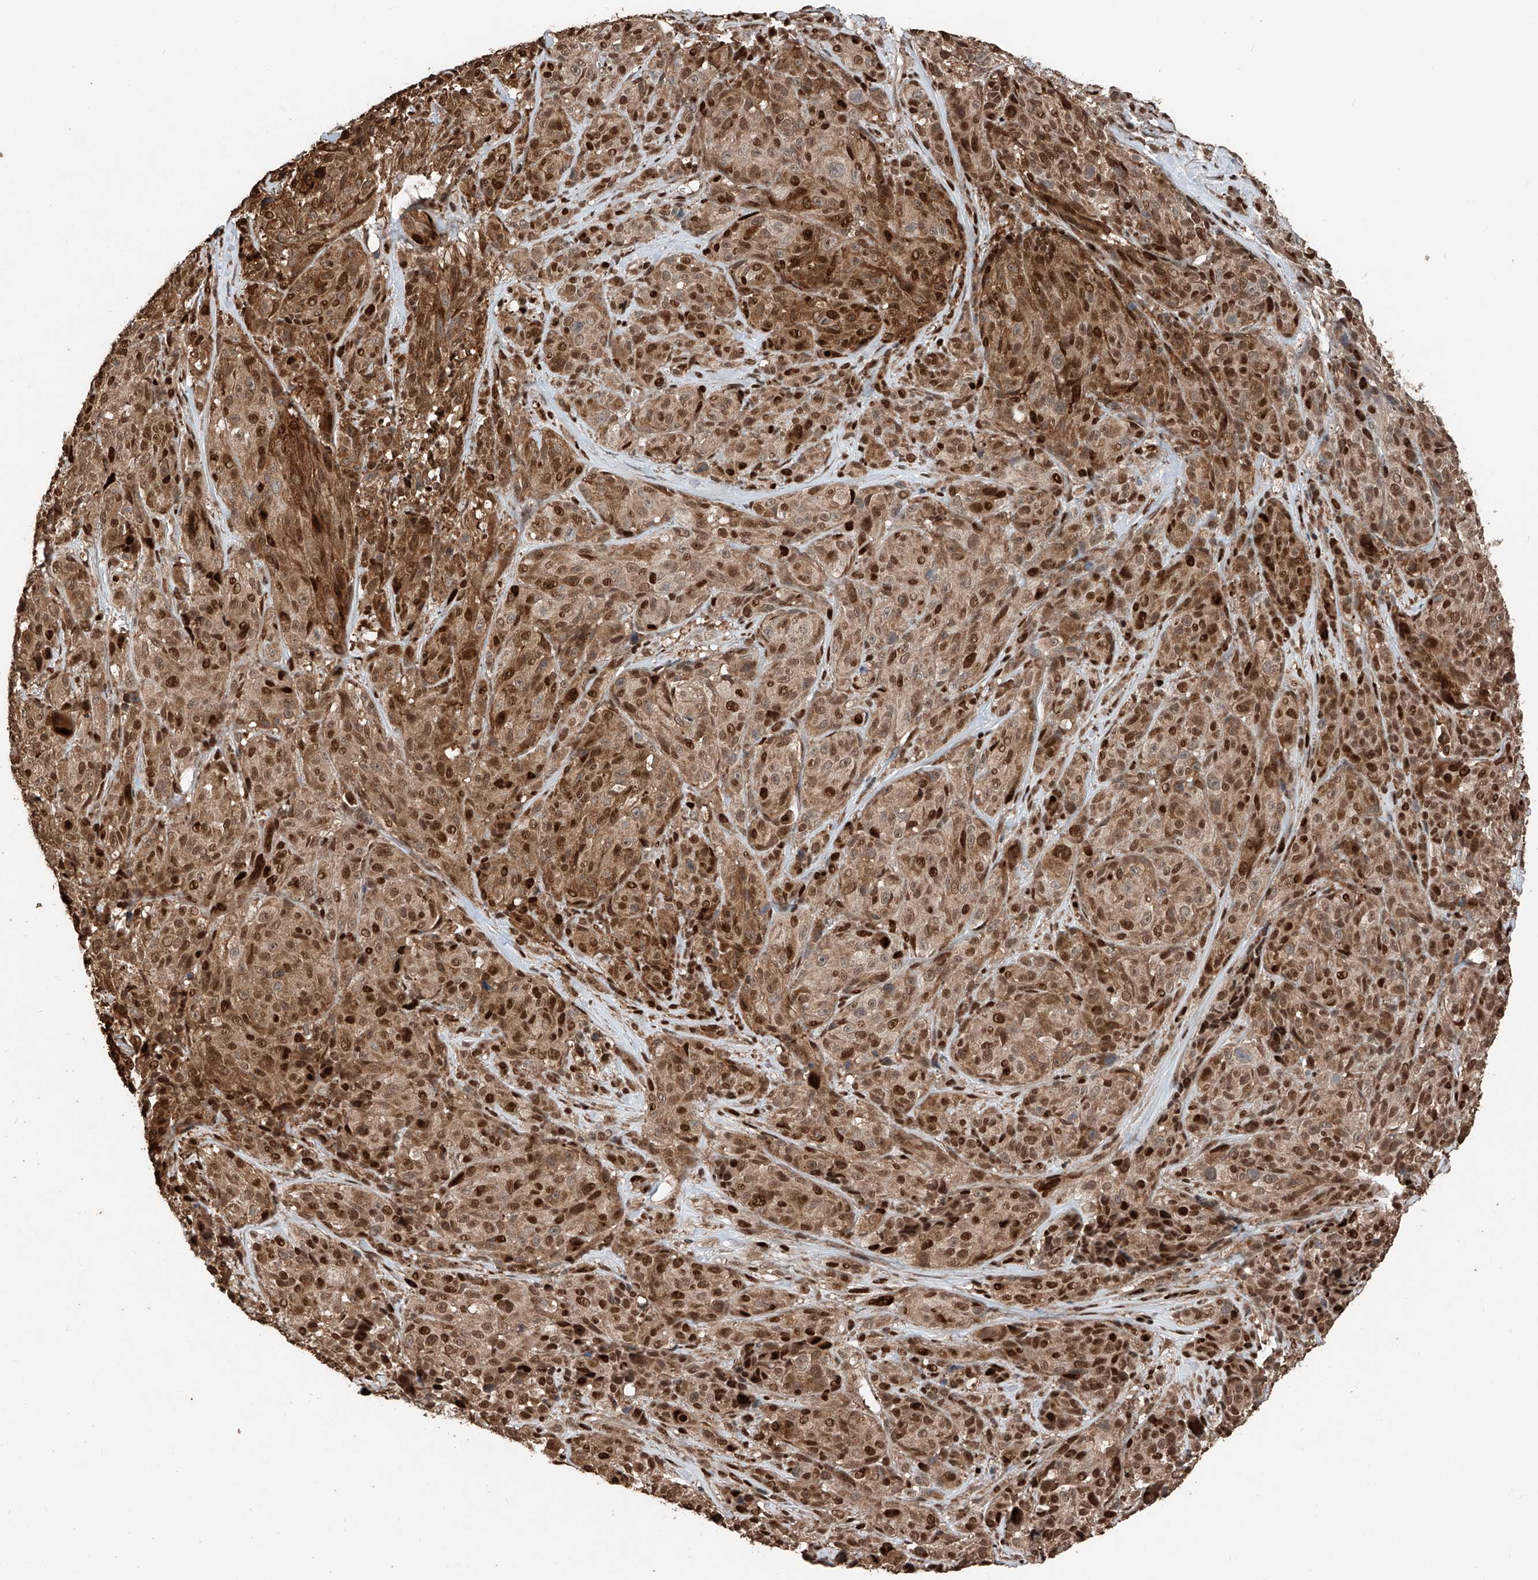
{"staining": {"intensity": "moderate", "quantity": ">75%", "location": "cytoplasmic/membranous,nuclear"}, "tissue": "melanoma", "cell_type": "Tumor cells", "image_type": "cancer", "snomed": [{"axis": "morphology", "description": "Malignant melanoma, NOS"}, {"axis": "topography", "description": "Skin"}], "caption": "Protein staining of melanoma tissue exhibits moderate cytoplasmic/membranous and nuclear expression in approximately >75% of tumor cells.", "gene": "RMND1", "patient": {"sex": "male", "age": 73}}